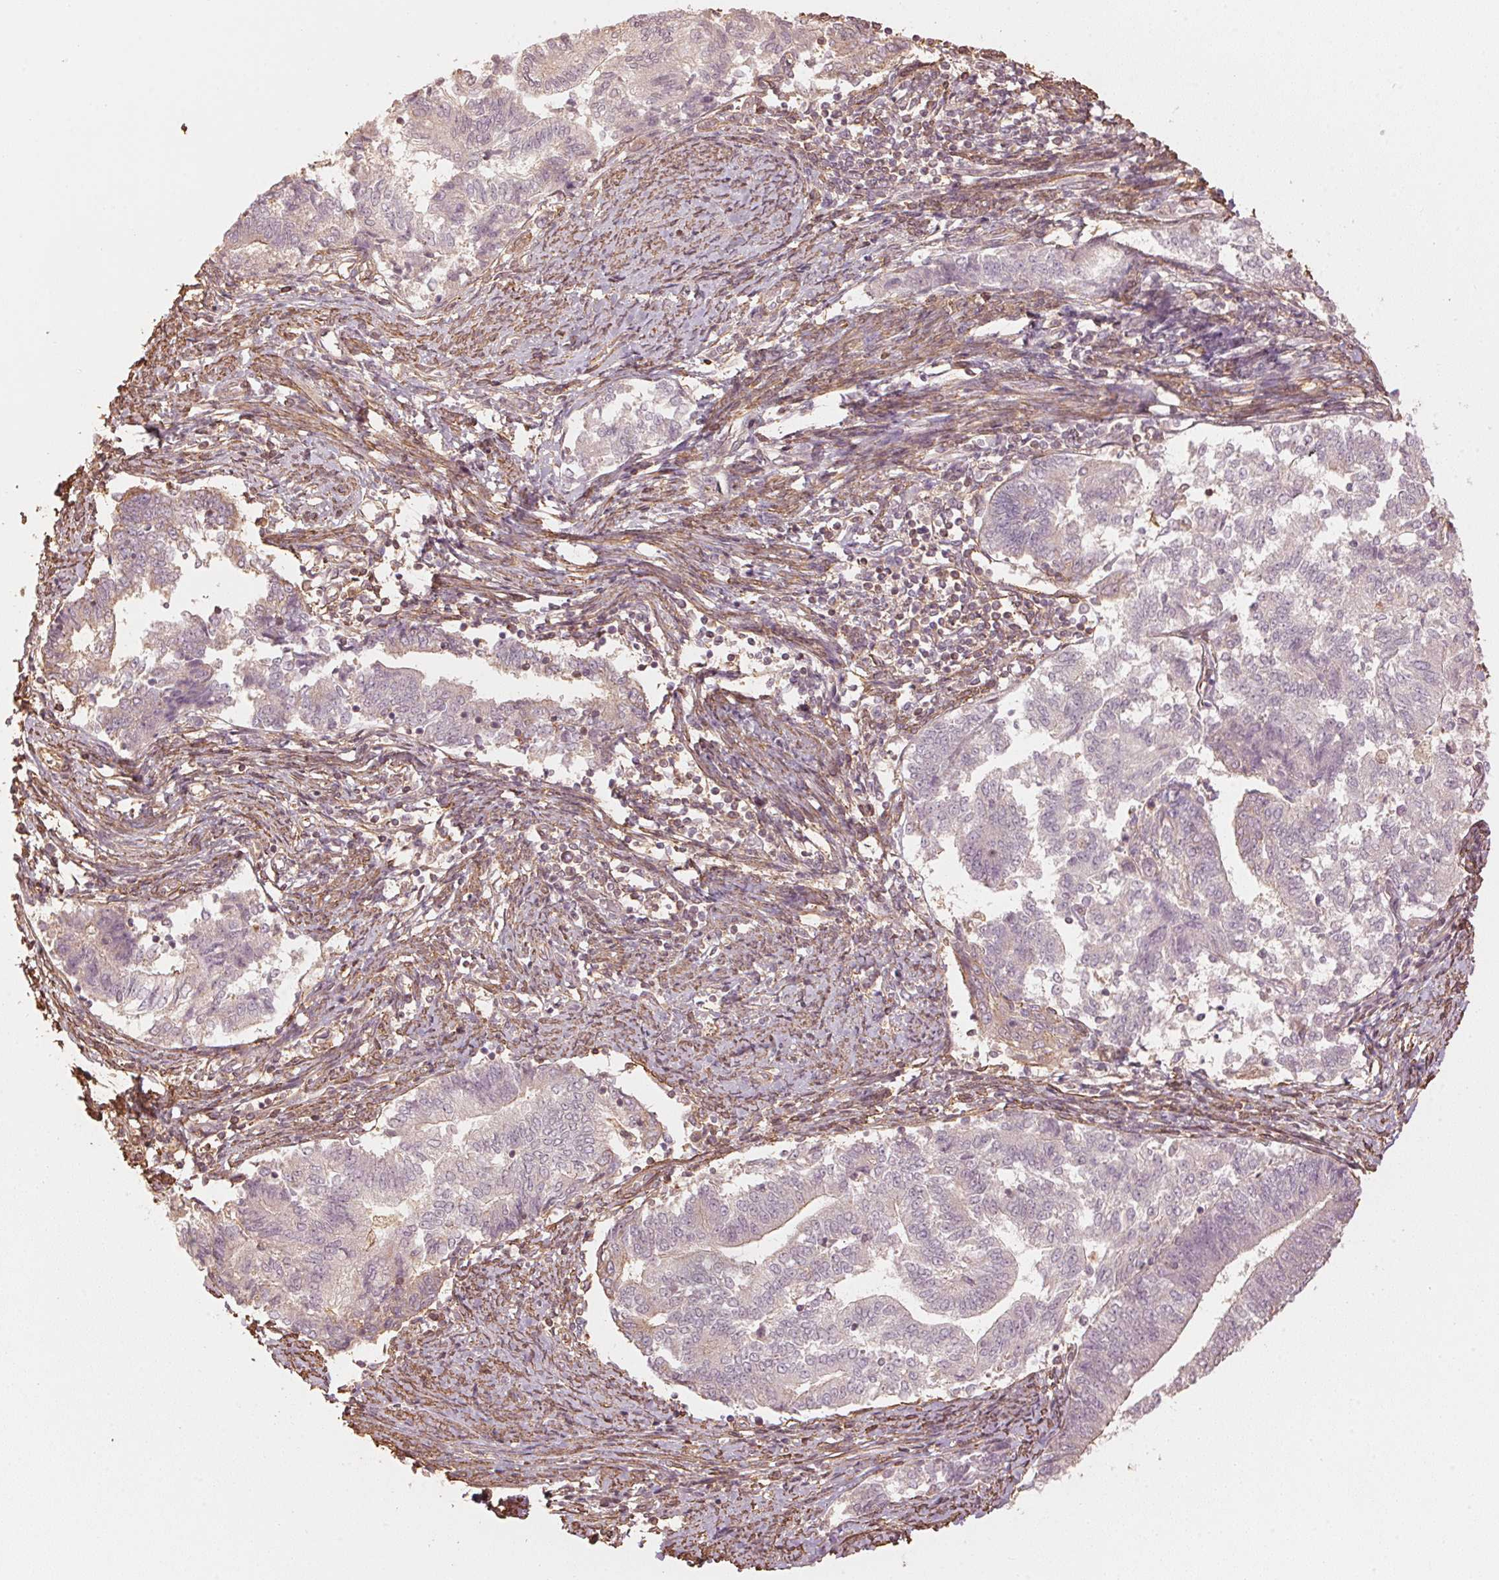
{"staining": {"intensity": "weak", "quantity": "<25%", "location": "cytoplasmic/membranous"}, "tissue": "endometrial cancer", "cell_type": "Tumor cells", "image_type": "cancer", "snomed": [{"axis": "morphology", "description": "Adenocarcinoma, NOS"}, {"axis": "topography", "description": "Endometrium"}], "caption": "High power microscopy histopathology image of an immunohistochemistry photomicrograph of endometrial cancer (adenocarcinoma), revealing no significant expression in tumor cells.", "gene": "QDPR", "patient": {"sex": "female", "age": 65}}